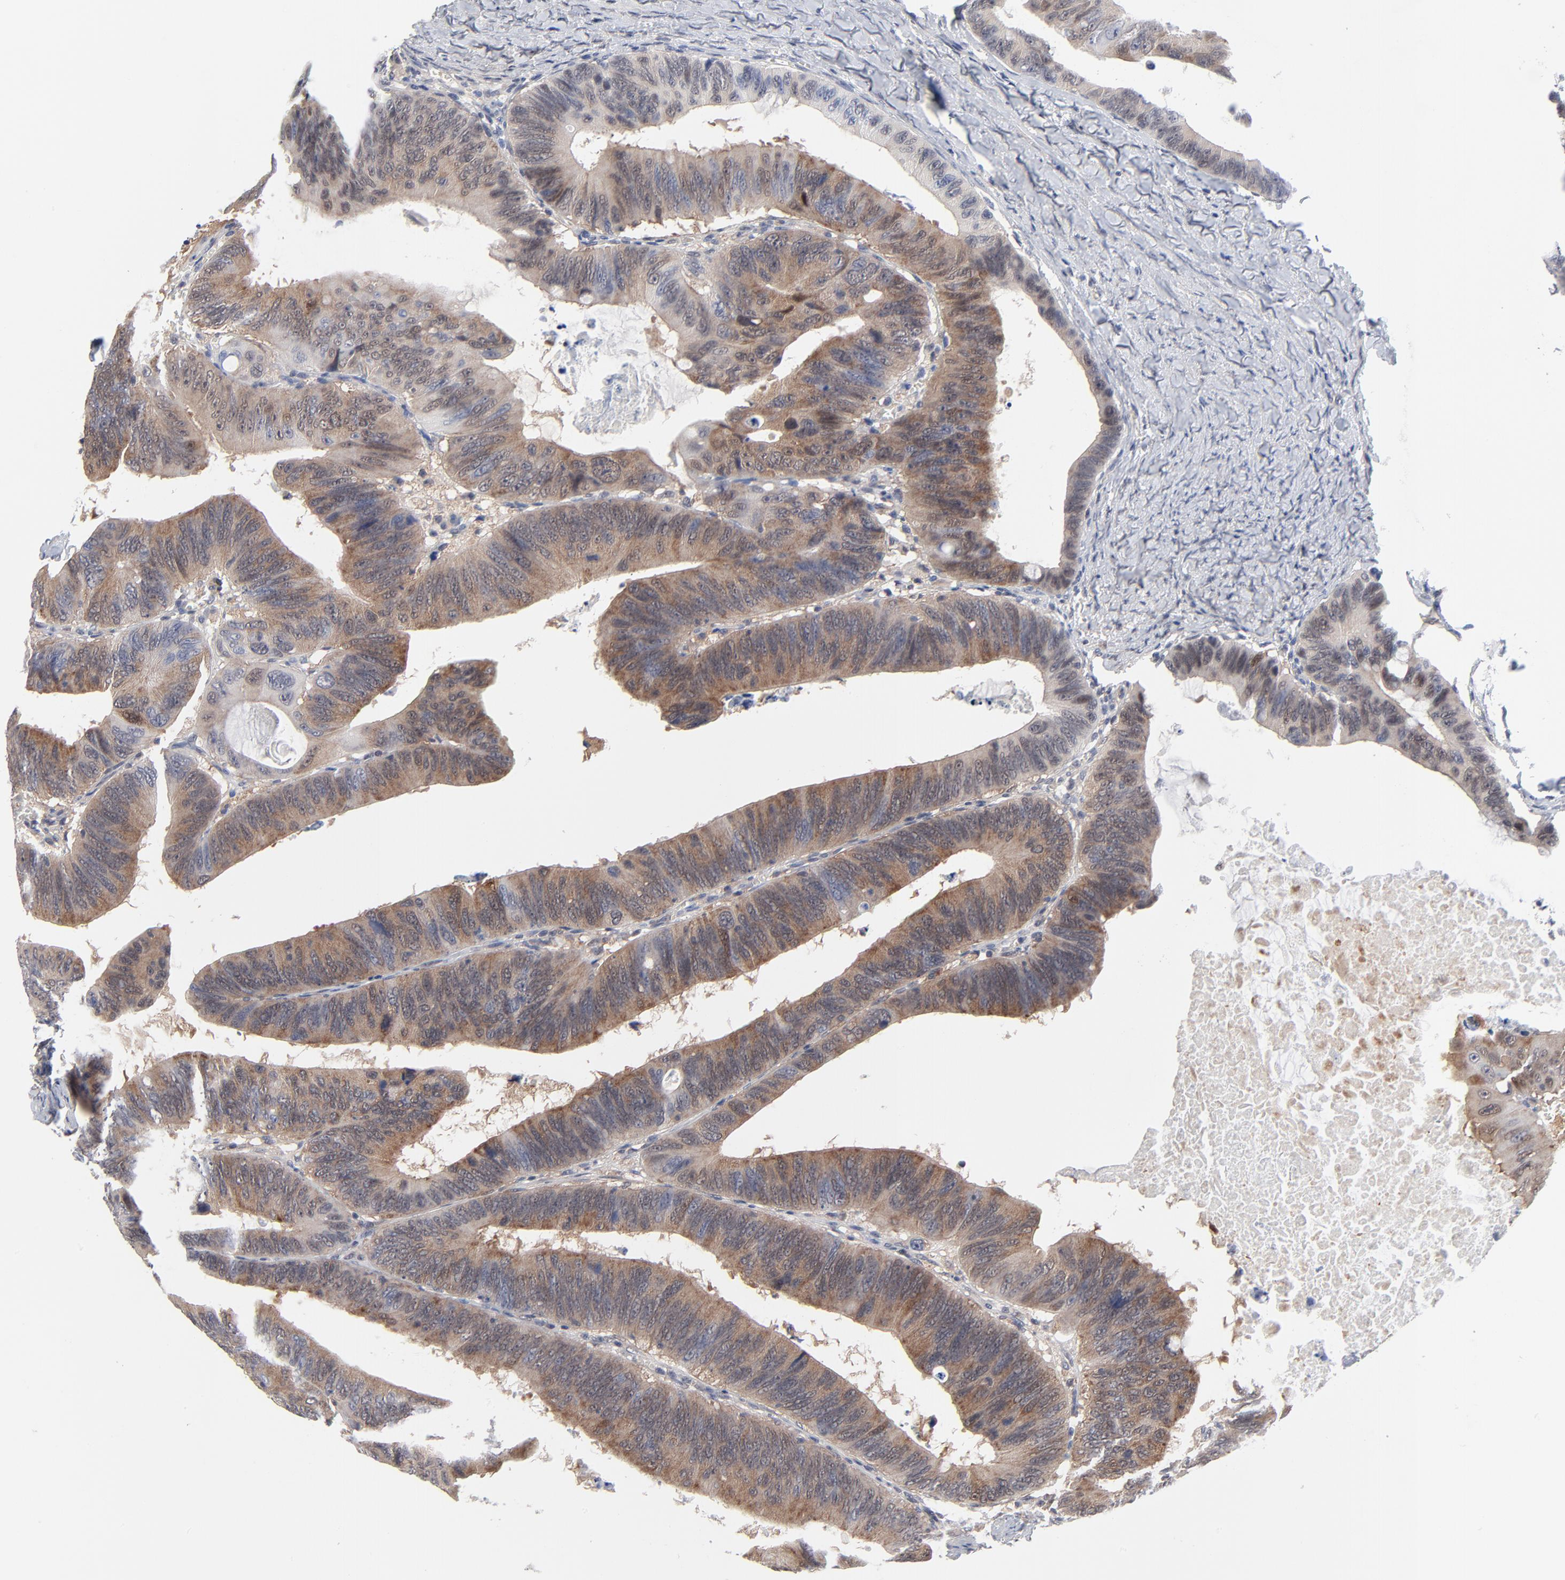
{"staining": {"intensity": "weak", "quantity": "25%-75%", "location": "cytoplasmic/membranous"}, "tissue": "colorectal cancer", "cell_type": "Tumor cells", "image_type": "cancer", "snomed": [{"axis": "morphology", "description": "Adenocarcinoma, NOS"}, {"axis": "topography", "description": "Colon"}], "caption": "Brown immunohistochemical staining in human adenocarcinoma (colorectal) shows weak cytoplasmic/membranous positivity in about 25%-75% of tumor cells.", "gene": "RPS6KB1", "patient": {"sex": "female", "age": 55}}